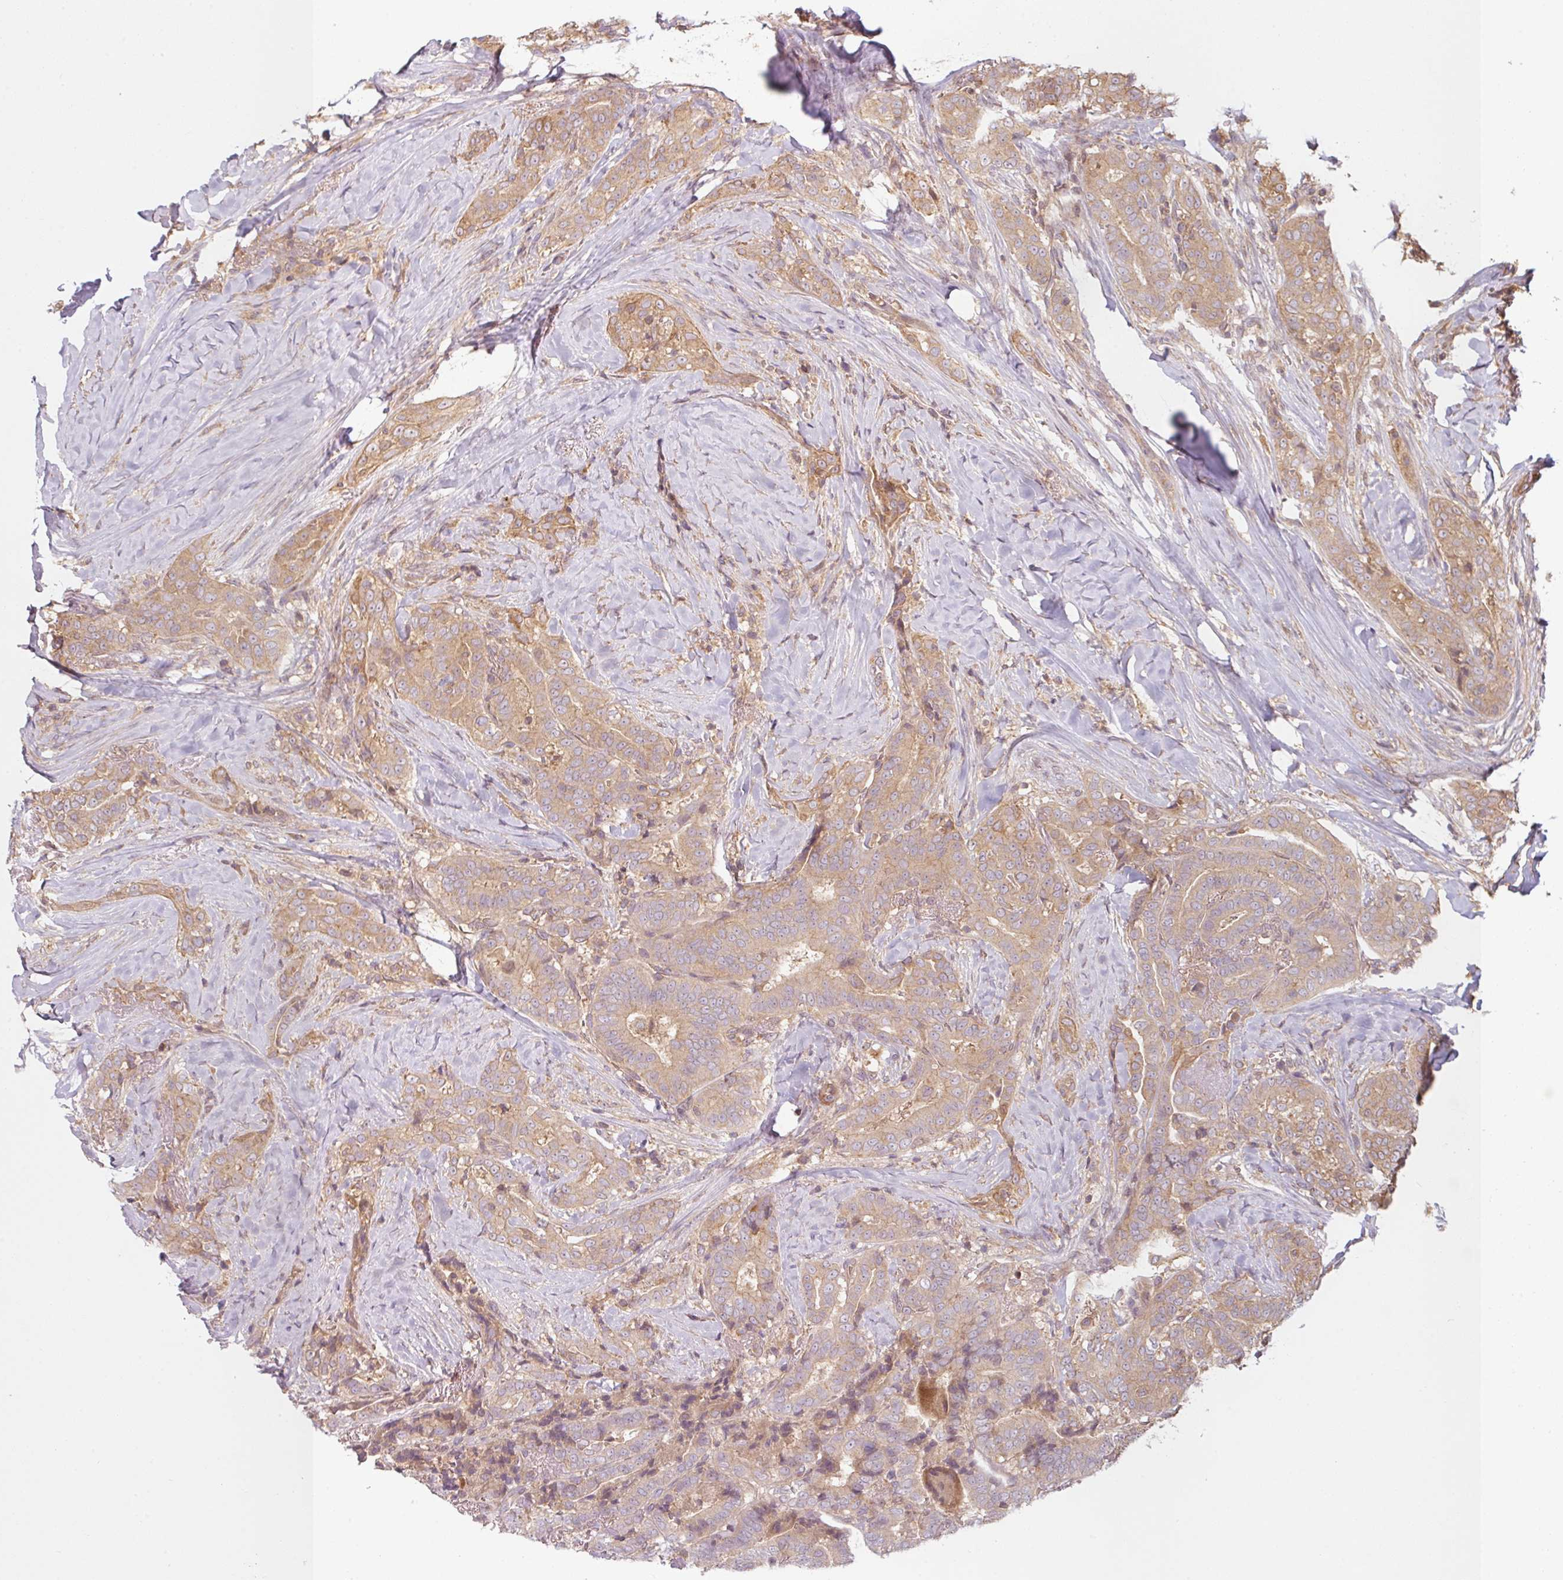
{"staining": {"intensity": "weak", "quantity": ">75%", "location": "cytoplasmic/membranous"}, "tissue": "thyroid cancer", "cell_type": "Tumor cells", "image_type": "cancer", "snomed": [{"axis": "morphology", "description": "Papillary adenocarcinoma, NOS"}, {"axis": "topography", "description": "Thyroid gland"}], "caption": "Protein expression analysis of papillary adenocarcinoma (thyroid) reveals weak cytoplasmic/membranous staining in about >75% of tumor cells.", "gene": "RNF31", "patient": {"sex": "male", "age": 61}}